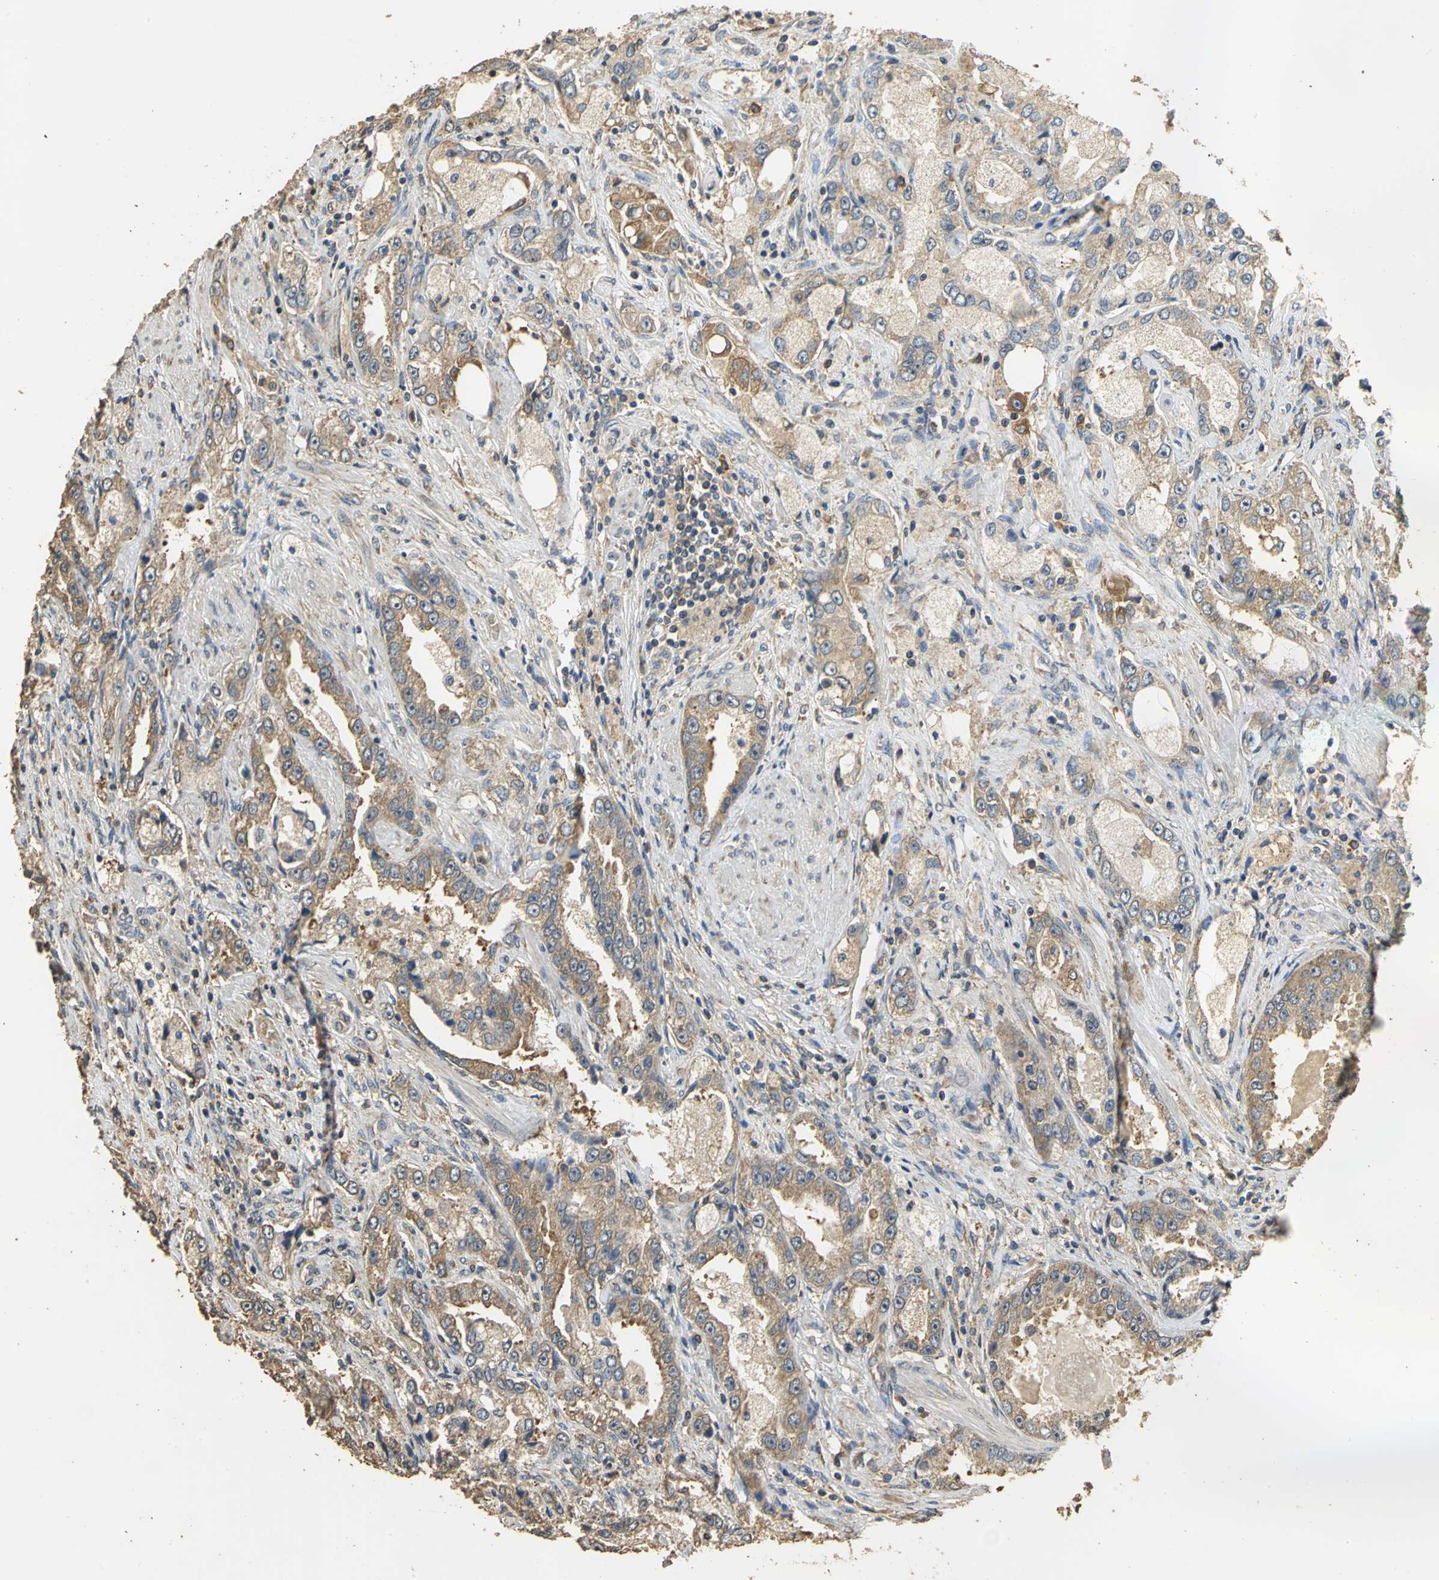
{"staining": {"intensity": "moderate", "quantity": ">75%", "location": "cytoplasmic/membranous"}, "tissue": "prostate cancer", "cell_type": "Tumor cells", "image_type": "cancer", "snomed": [{"axis": "morphology", "description": "Adenocarcinoma, High grade"}, {"axis": "topography", "description": "Prostate"}], "caption": "The immunohistochemical stain labels moderate cytoplasmic/membranous staining in tumor cells of prostate cancer (adenocarcinoma (high-grade)) tissue.", "gene": "ACSL4", "patient": {"sex": "male", "age": 63}}